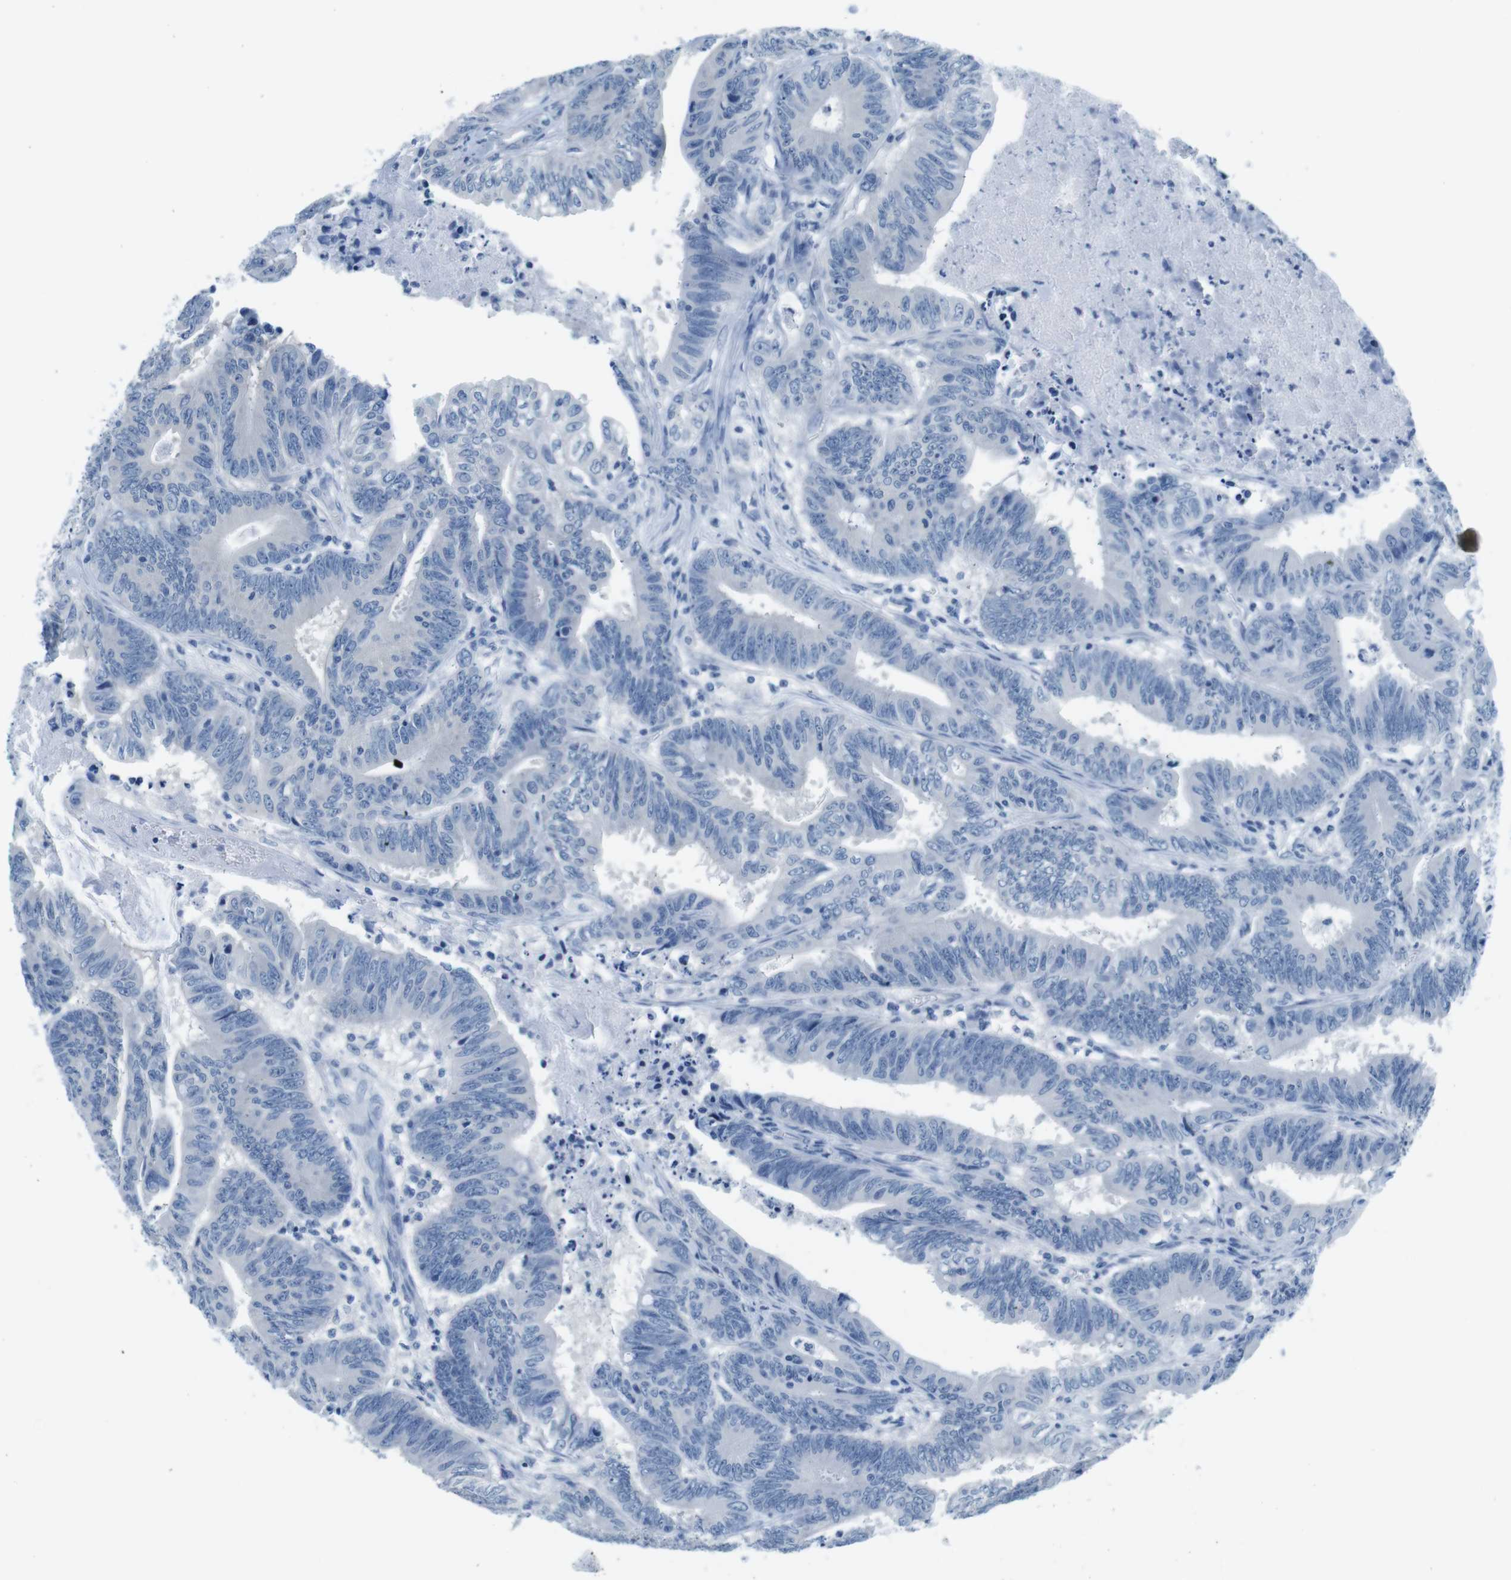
{"staining": {"intensity": "negative", "quantity": "none", "location": "none"}, "tissue": "colorectal cancer", "cell_type": "Tumor cells", "image_type": "cancer", "snomed": [{"axis": "morphology", "description": "Adenocarcinoma, NOS"}, {"axis": "topography", "description": "Colon"}], "caption": "High power microscopy micrograph of an immunohistochemistry histopathology image of colorectal adenocarcinoma, revealing no significant positivity in tumor cells.", "gene": "EIF2B5", "patient": {"sex": "male", "age": 45}}